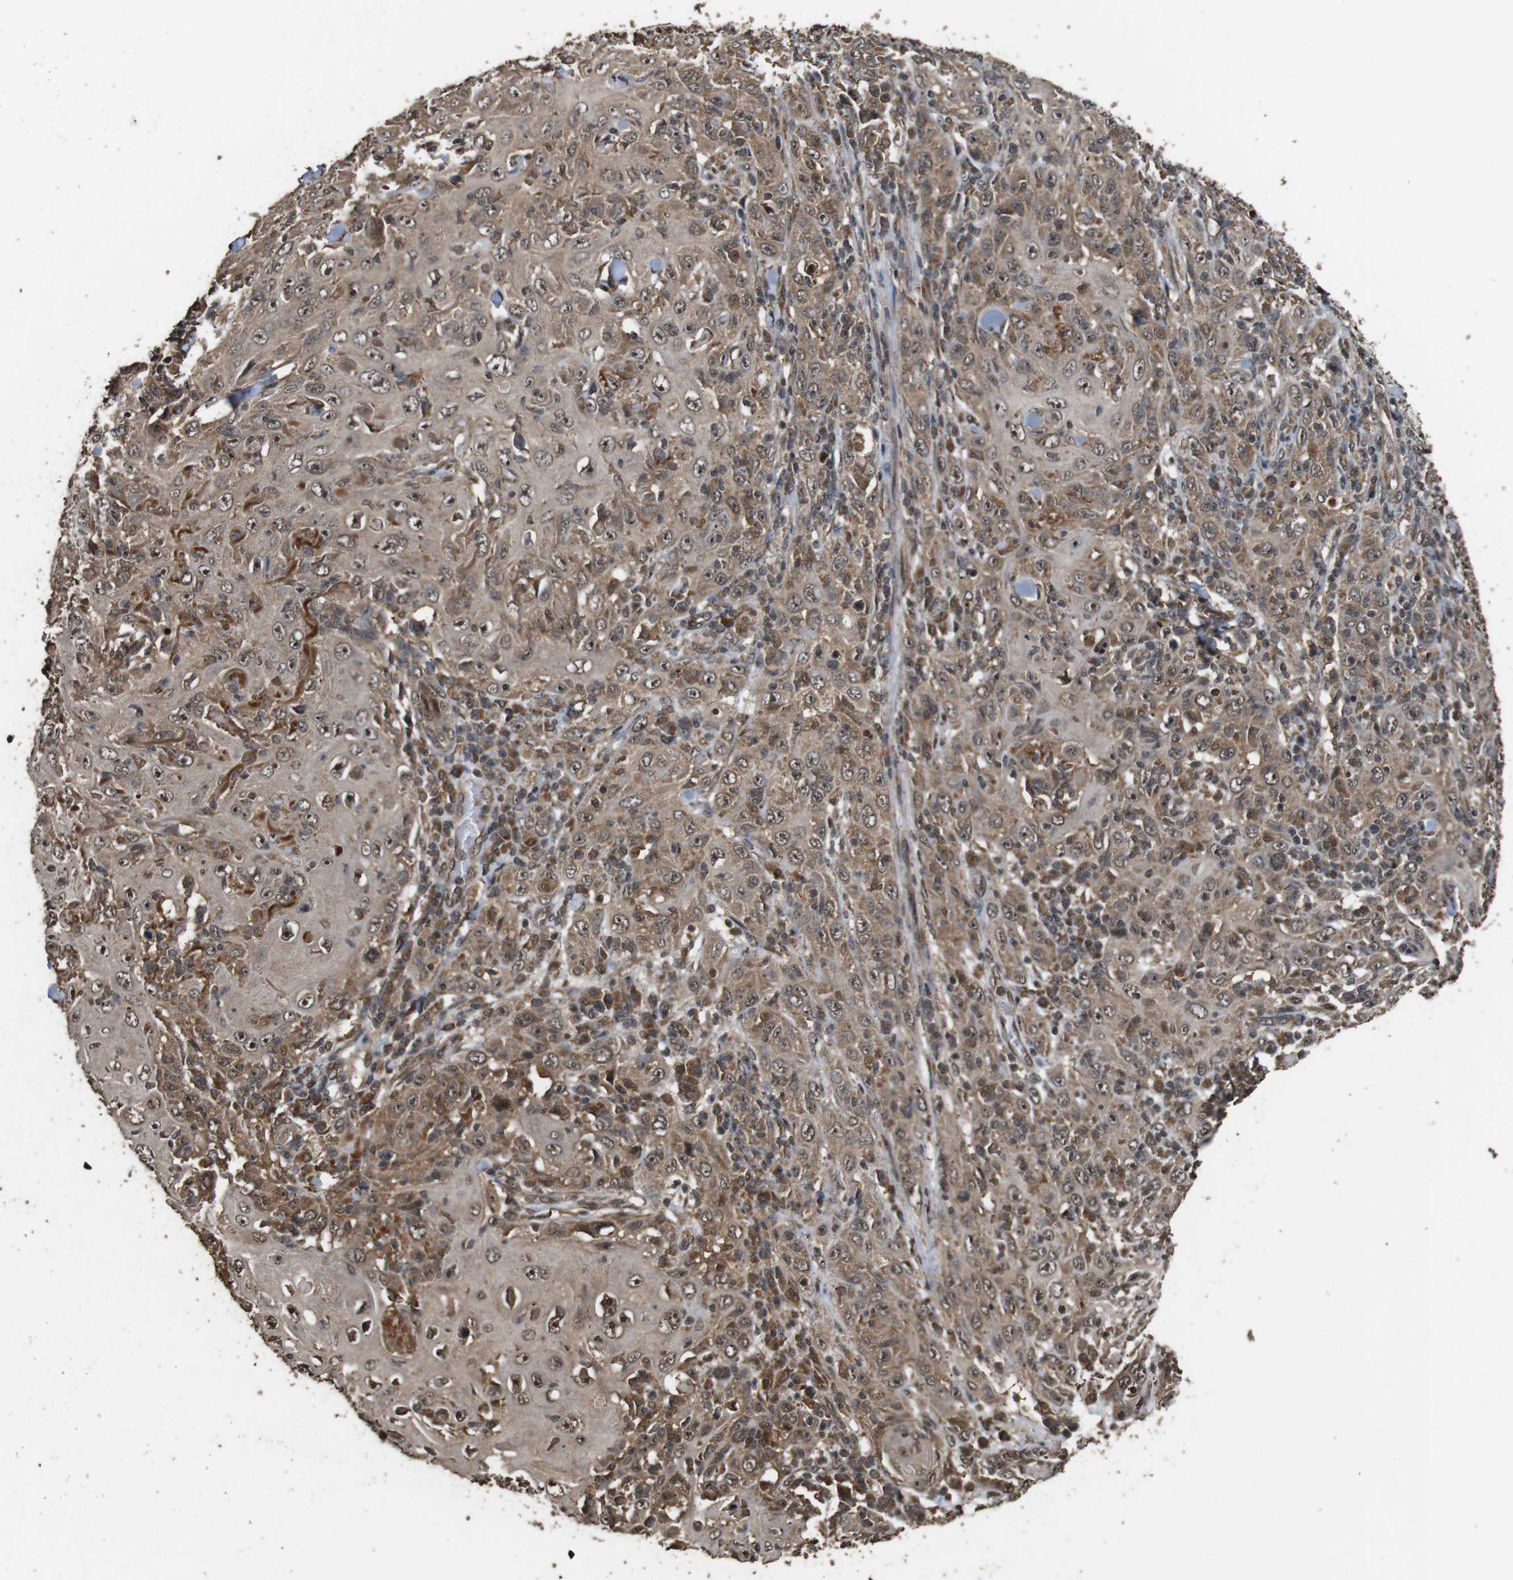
{"staining": {"intensity": "moderate", "quantity": ">75%", "location": "cytoplasmic/membranous"}, "tissue": "skin cancer", "cell_type": "Tumor cells", "image_type": "cancer", "snomed": [{"axis": "morphology", "description": "Squamous cell carcinoma, NOS"}, {"axis": "topography", "description": "Skin"}], "caption": "Skin cancer (squamous cell carcinoma) stained with a protein marker reveals moderate staining in tumor cells.", "gene": "RRAS2", "patient": {"sex": "female", "age": 88}}